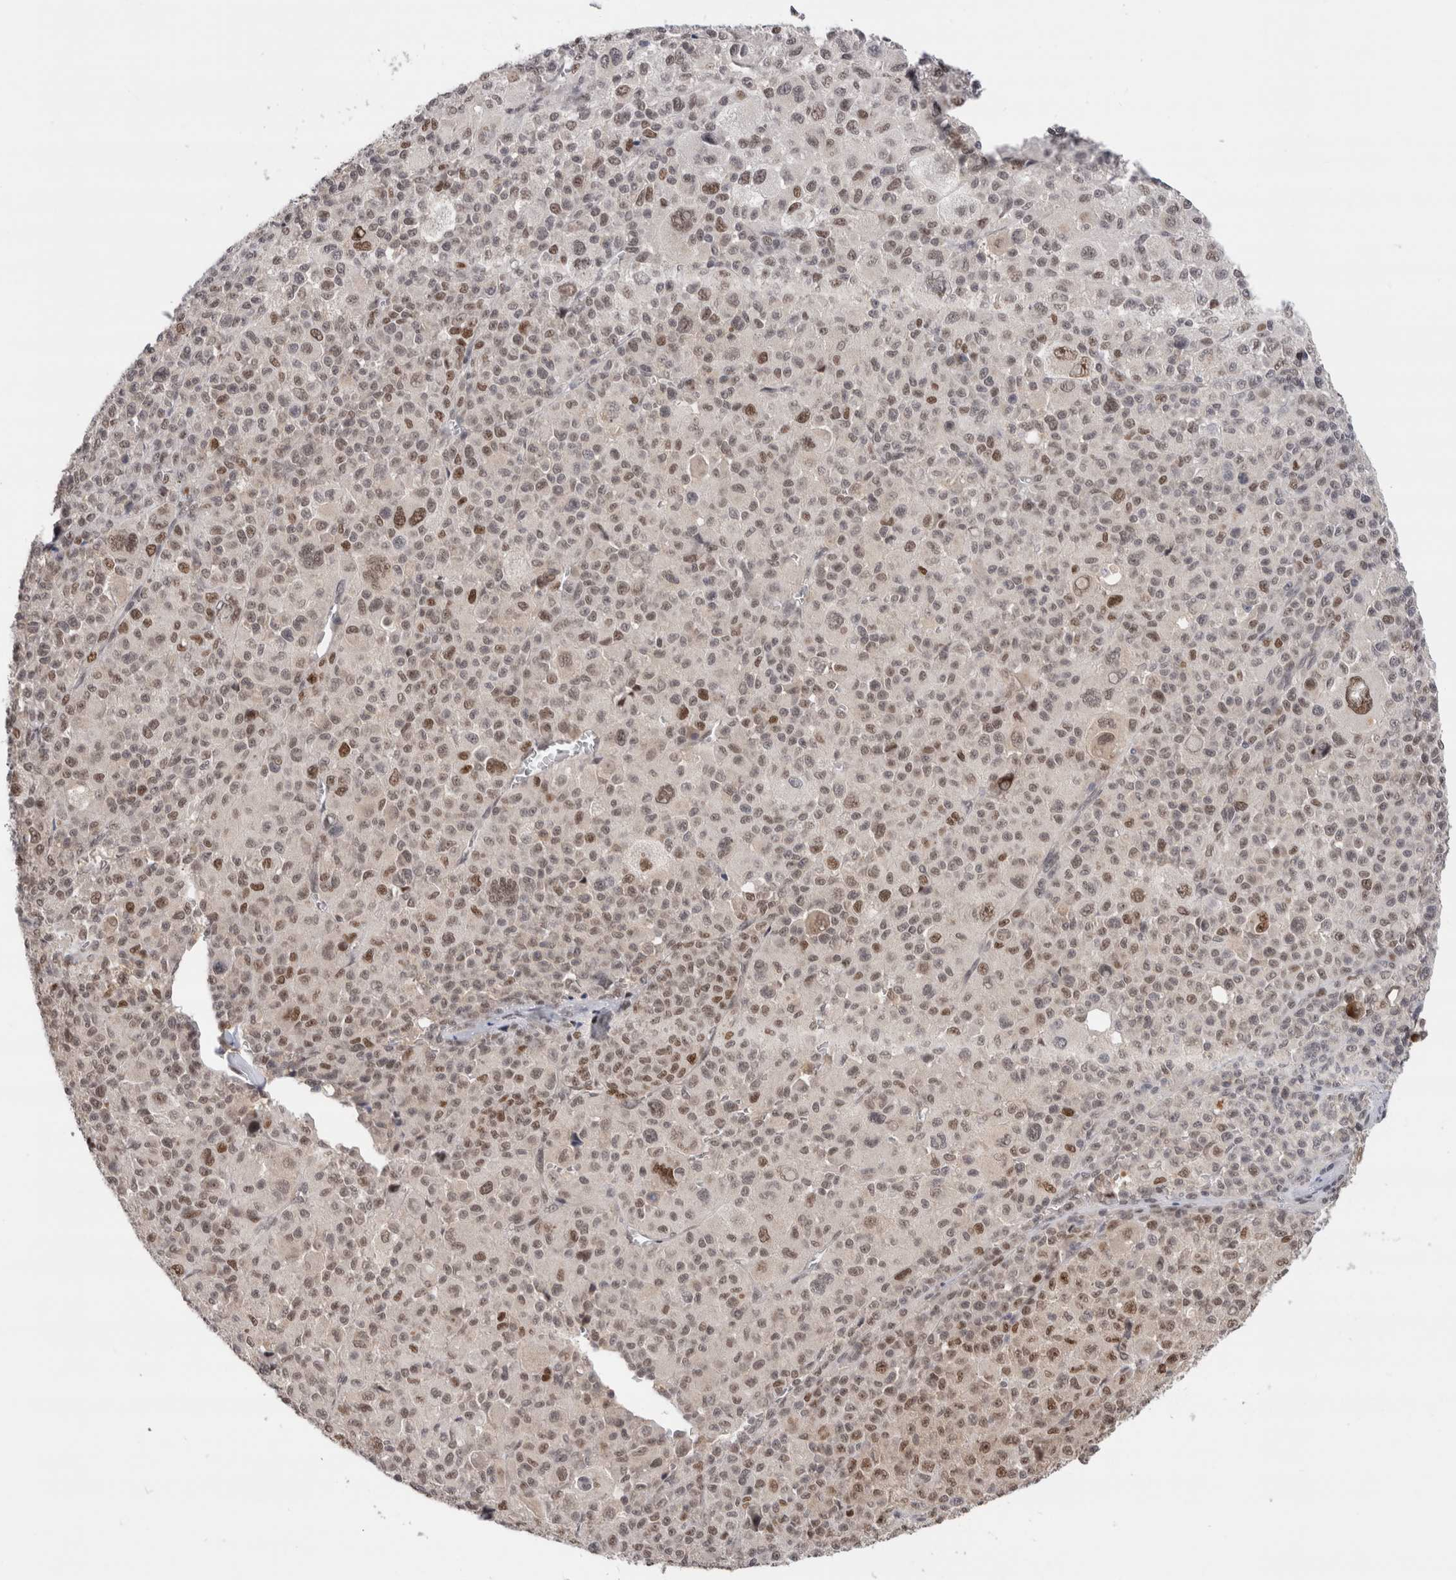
{"staining": {"intensity": "strong", "quantity": "<25%", "location": "nuclear"}, "tissue": "melanoma", "cell_type": "Tumor cells", "image_type": "cancer", "snomed": [{"axis": "morphology", "description": "Malignant melanoma, Metastatic site"}, {"axis": "topography", "description": "Skin"}], "caption": "DAB immunohistochemical staining of human malignant melanoma (metastatic site) shows strong nuclear protein expression in about <25% of tumor cells. The protein of interest is shown in brown color, while the nuclei are stained blue.", "gene": "ZNF521", "patient": {"sex": "female", "age": 74}}